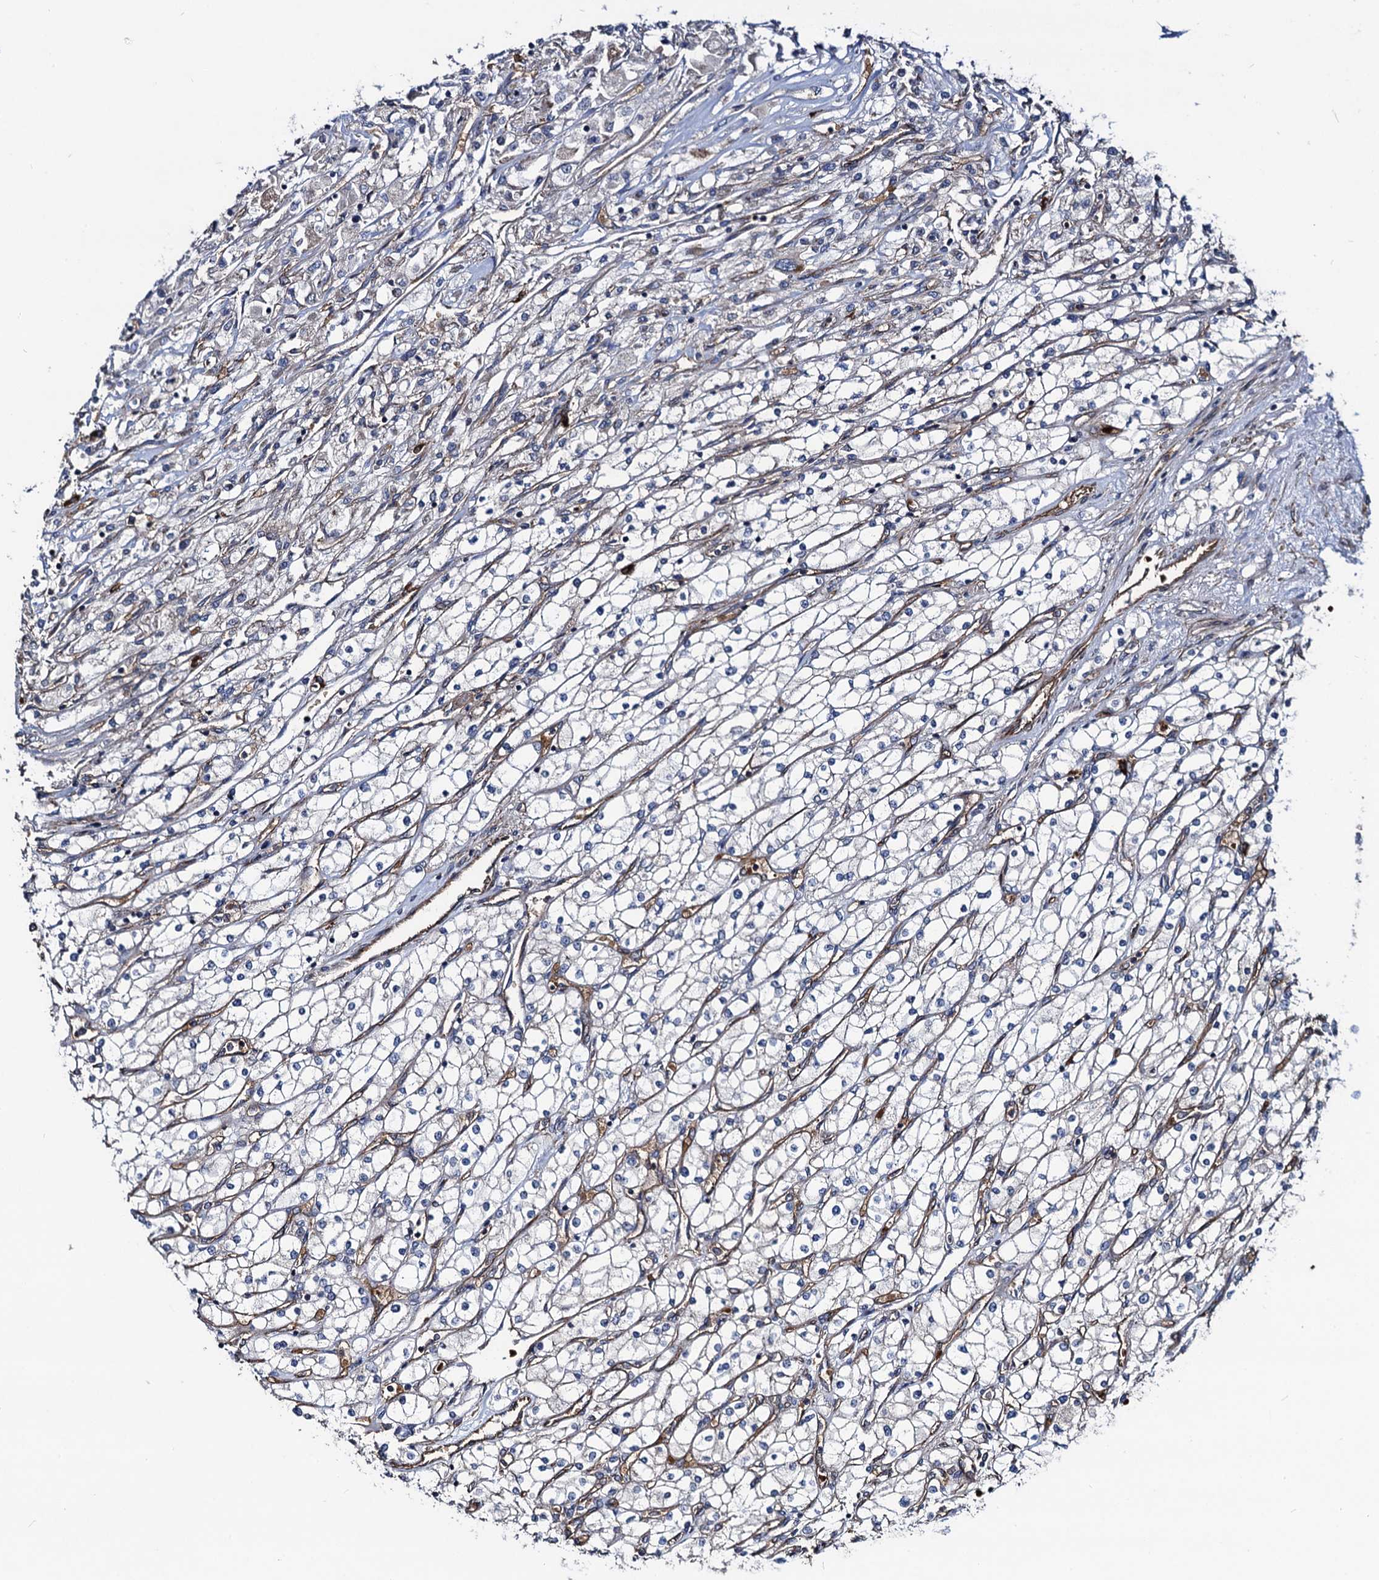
{"staining": {"intensity": "negative", "quantity": "none", "location": "none"}, "tissue": "renal cancer", "cell_type": "Tumor cells", "image_type": "cancer", "snomed": [{"axis": "morphology", "description": "Adenocarcinoma, NOS"}, {"axis": "topography", "description": "Kidney"}], "caption": "Human renal cancer (adenocarcinoma) stained for a protein using IHC demonstrates no expression in tumor cells.", "gene": "KXD1", "patient": {"sex": "male", "age": 80}}